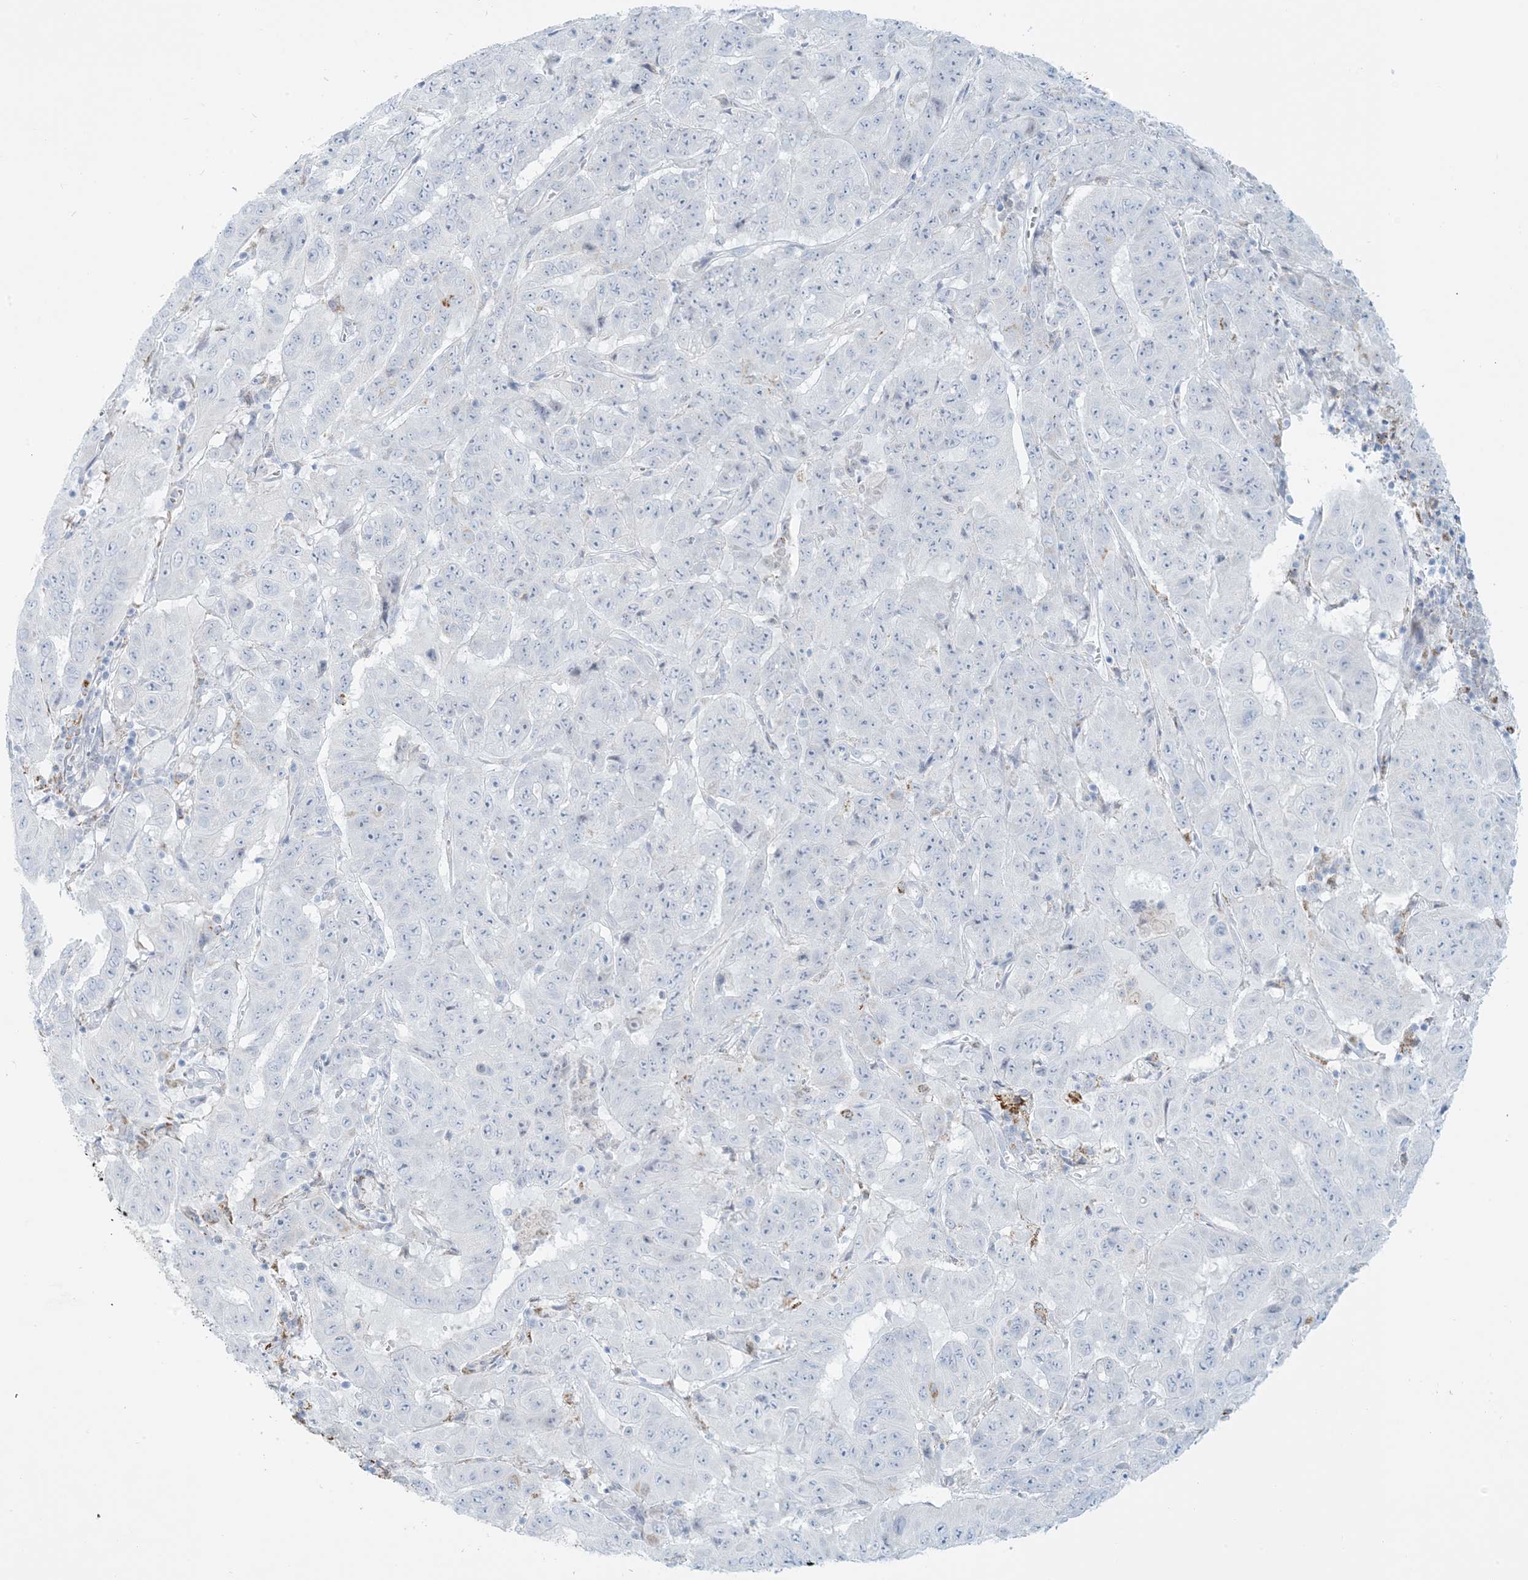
{"staining": {"intensity": "negative", "quantity": "none", "location": "none"}, "tissue": "pancreatic cancer", "cell_type": "Tumor cells", "image_type": "cancer", "snomed": [{"axis": "morphology", "description": "Adenocarcinoma, NOS"}, {"axis": "topography", "description": "Pancreas"}], "caption": "Histopathology image shows no significant protein positivity in tumor cells of adenocarcinoma (pancreatic).", "gene": "ZDHHC4", "patient": {"sex": "male", "age": 63}}